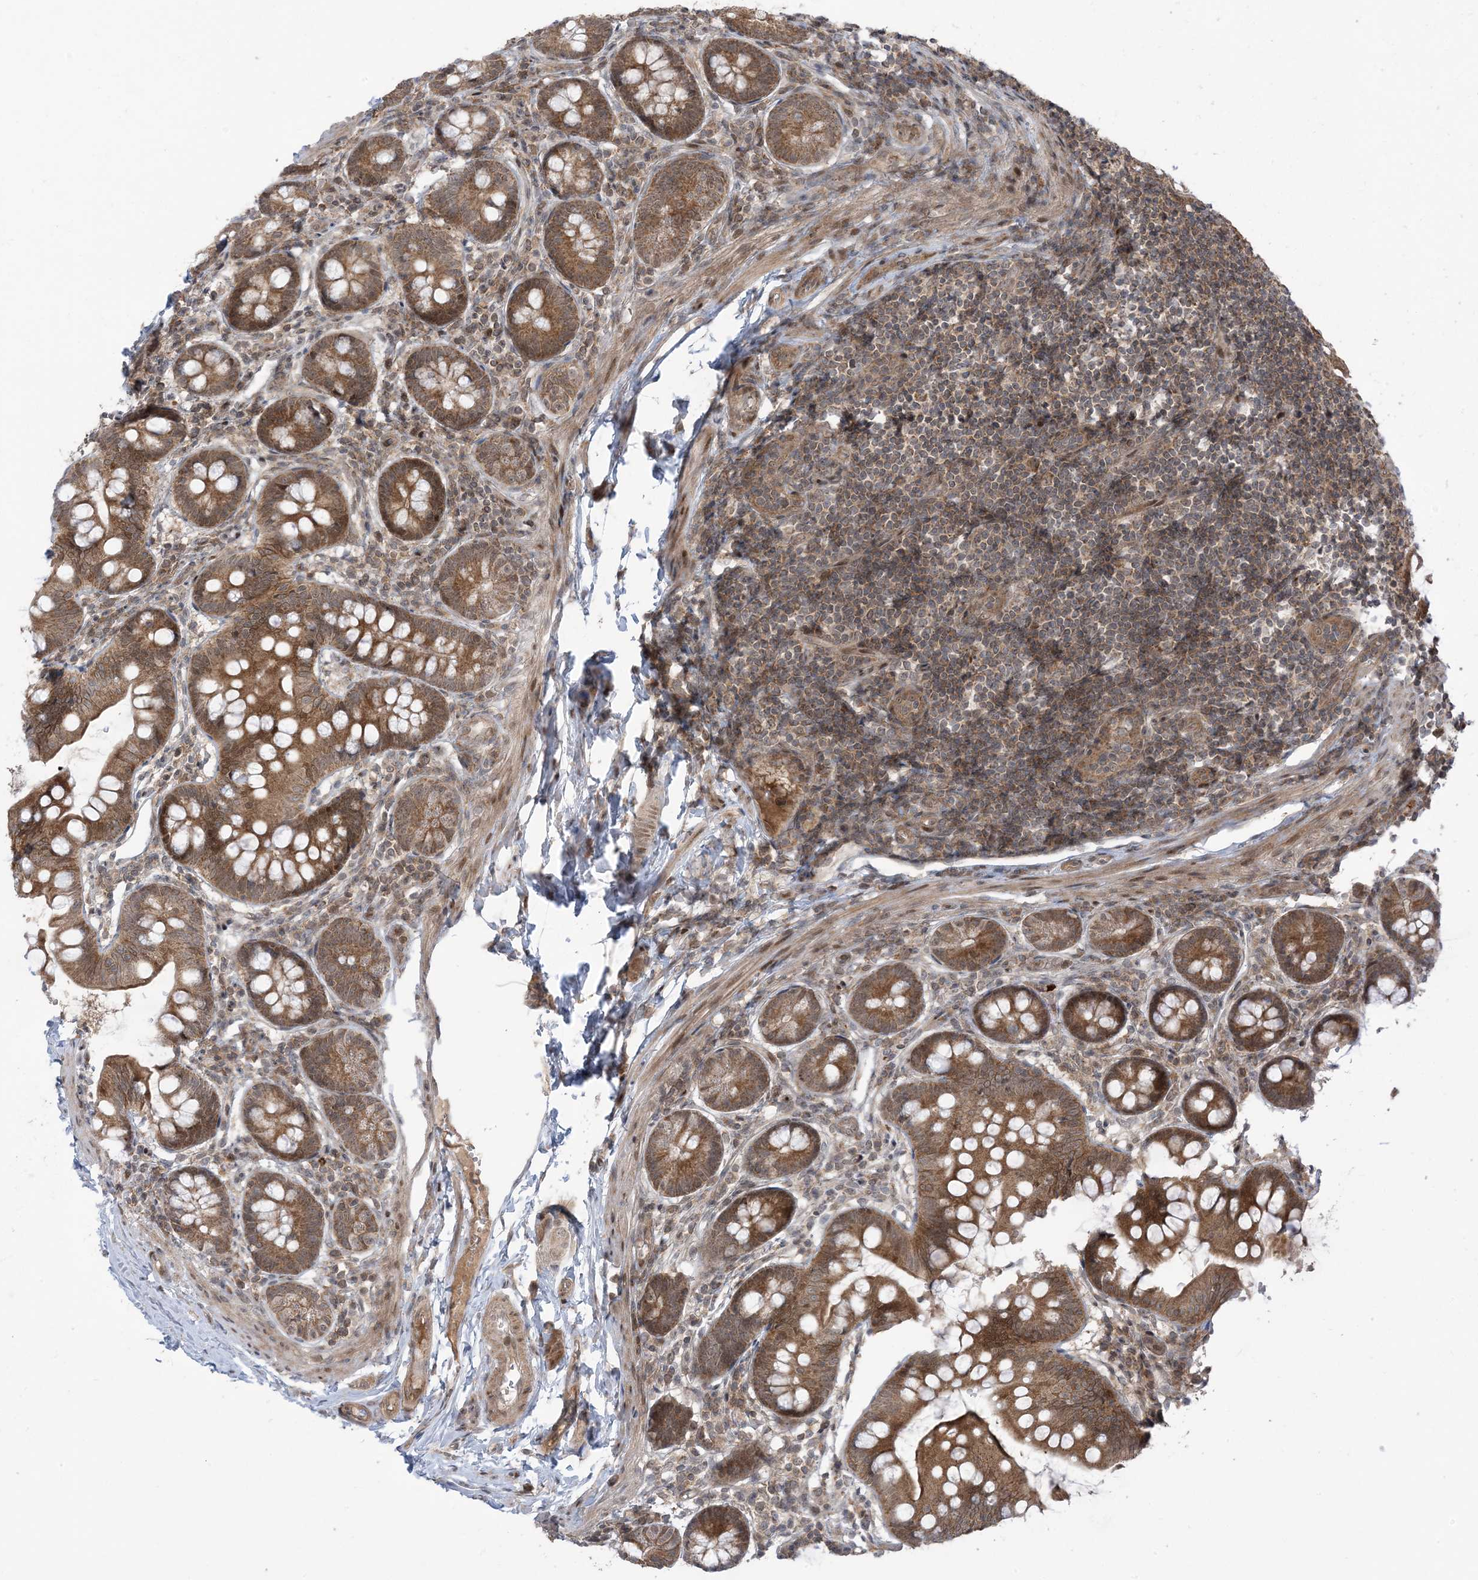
{"staining": {"intensity": "moderate", "quantity": ">75%", "location": "cytoplasmic/membranous"}, "tissue": "small intestine", "cell_type": "Glandular cells", "image_type": "normal", "snomed": [{"axis": "morphology", "description": "Normal tissue, NOS"}, {"axis": "topography", "description": "Small intestine"}], "caption": "A brown stain highlights moderate cytoplasmic/membranous expression of a protein in glandular cells of normal small intestine. The protein of interest is shown in brown color, while the nuclei are stained blue.", "gene": "PHLDB2", "patient": {"sex": "male", "age": 7}}